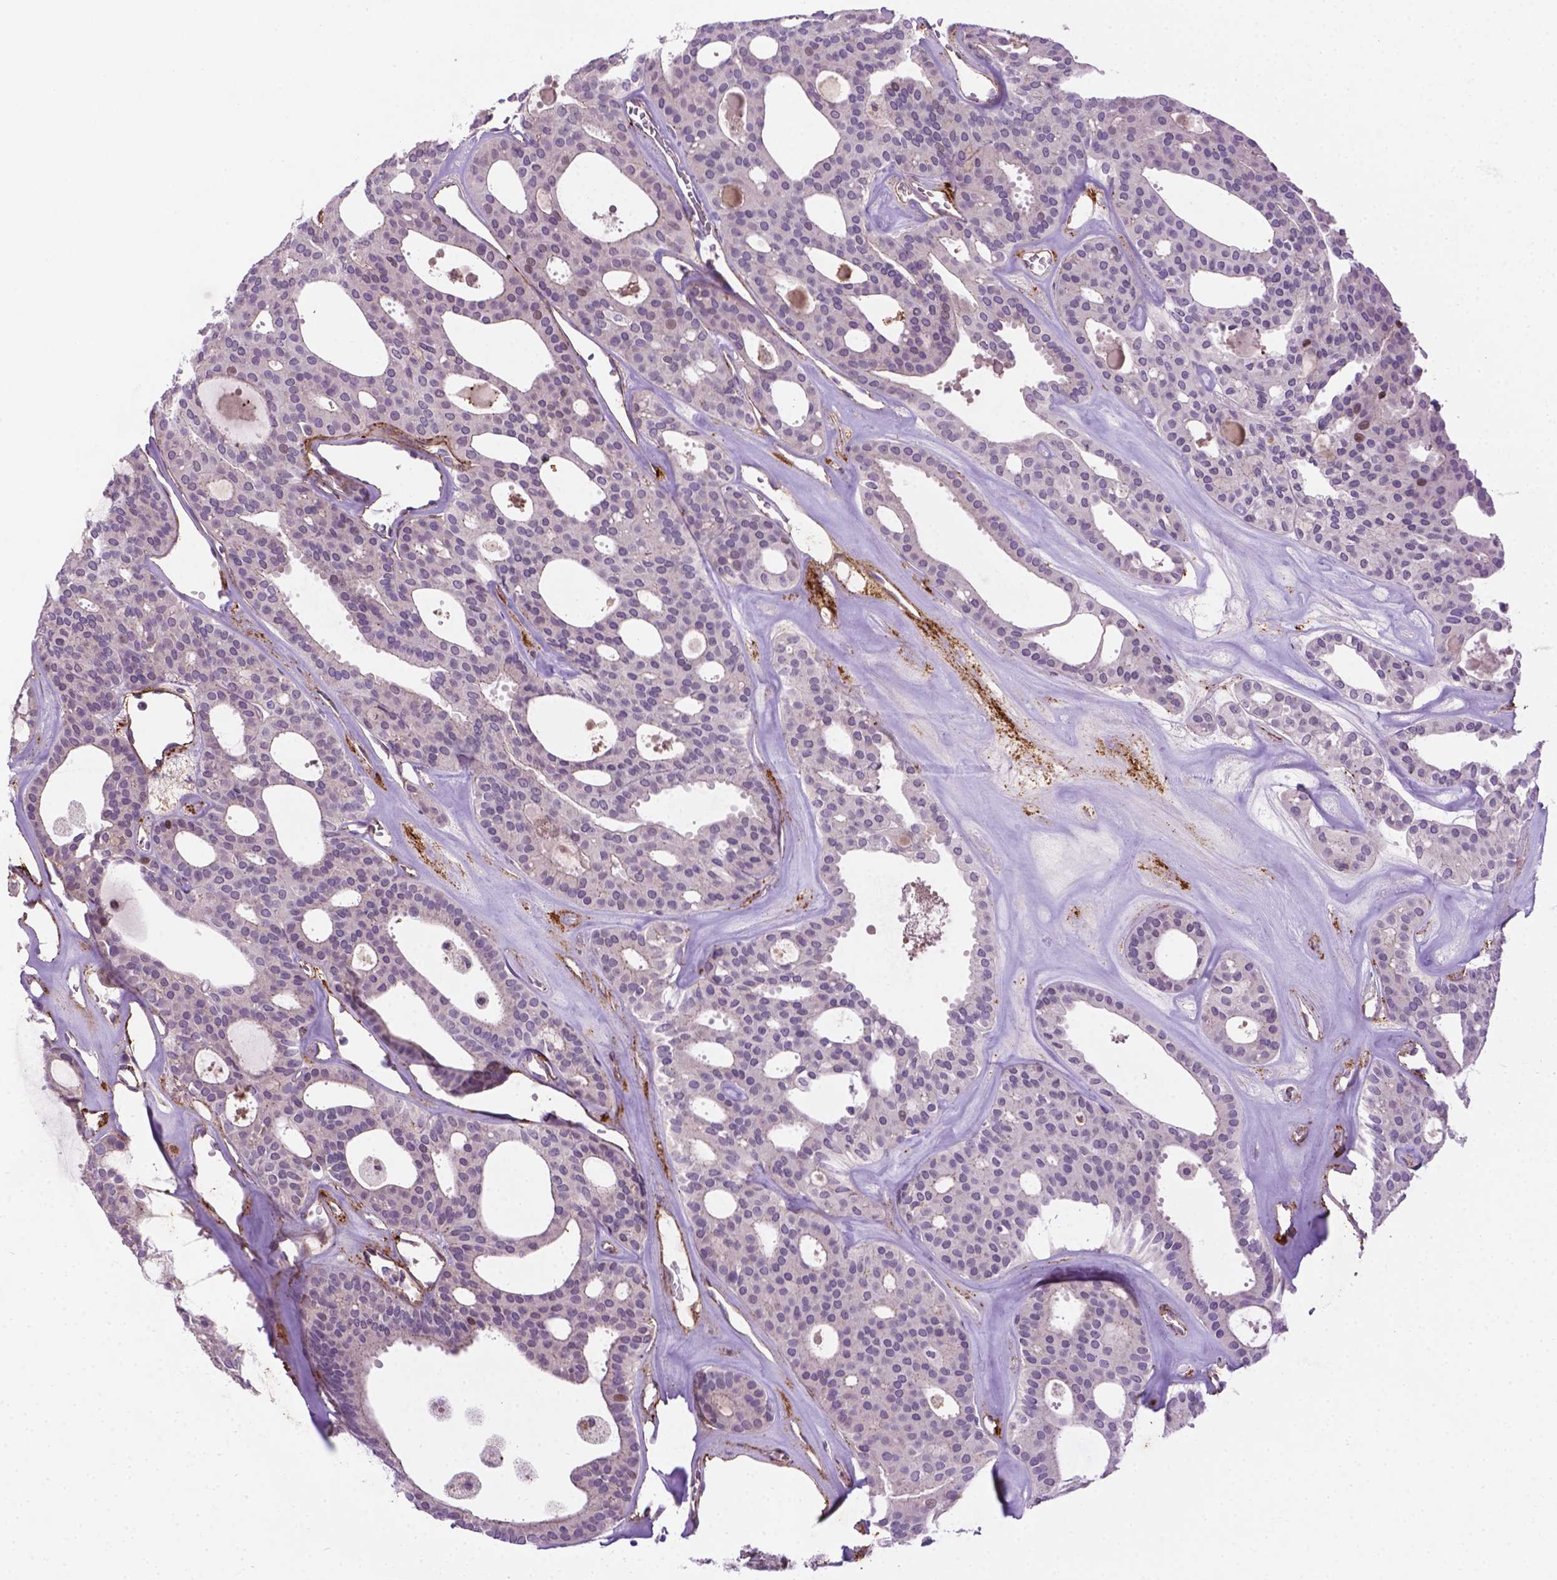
{"staining": {"intensity": "negative", "quantity": "none", "location": "none"}, "tissue": "thyroid cancer", "cell_type": "Tumor cells", "image_type": "cancer", "snomed": [{"axis": "morphology", "description": "Follicular adenoma carcinoma, NOS"}, {"axis": "topography", "description": "Thyroid gland"}], "caption": "Immunohistochemistry (IHC) image of neoplastic tissue: human follicular adenoma carcinoma (thyroid) stained with DAB exhibits no significant protein staining in tumor cells. Brightfield microscopy of immunohistochemistry (IHC) stained with DAB (3,3'-diaminobenzidine) (brown) and hematoxylin (blue), captured at high magnification.", "gene": "CCER2", "patient": {"sex": "male", "age": 75}}